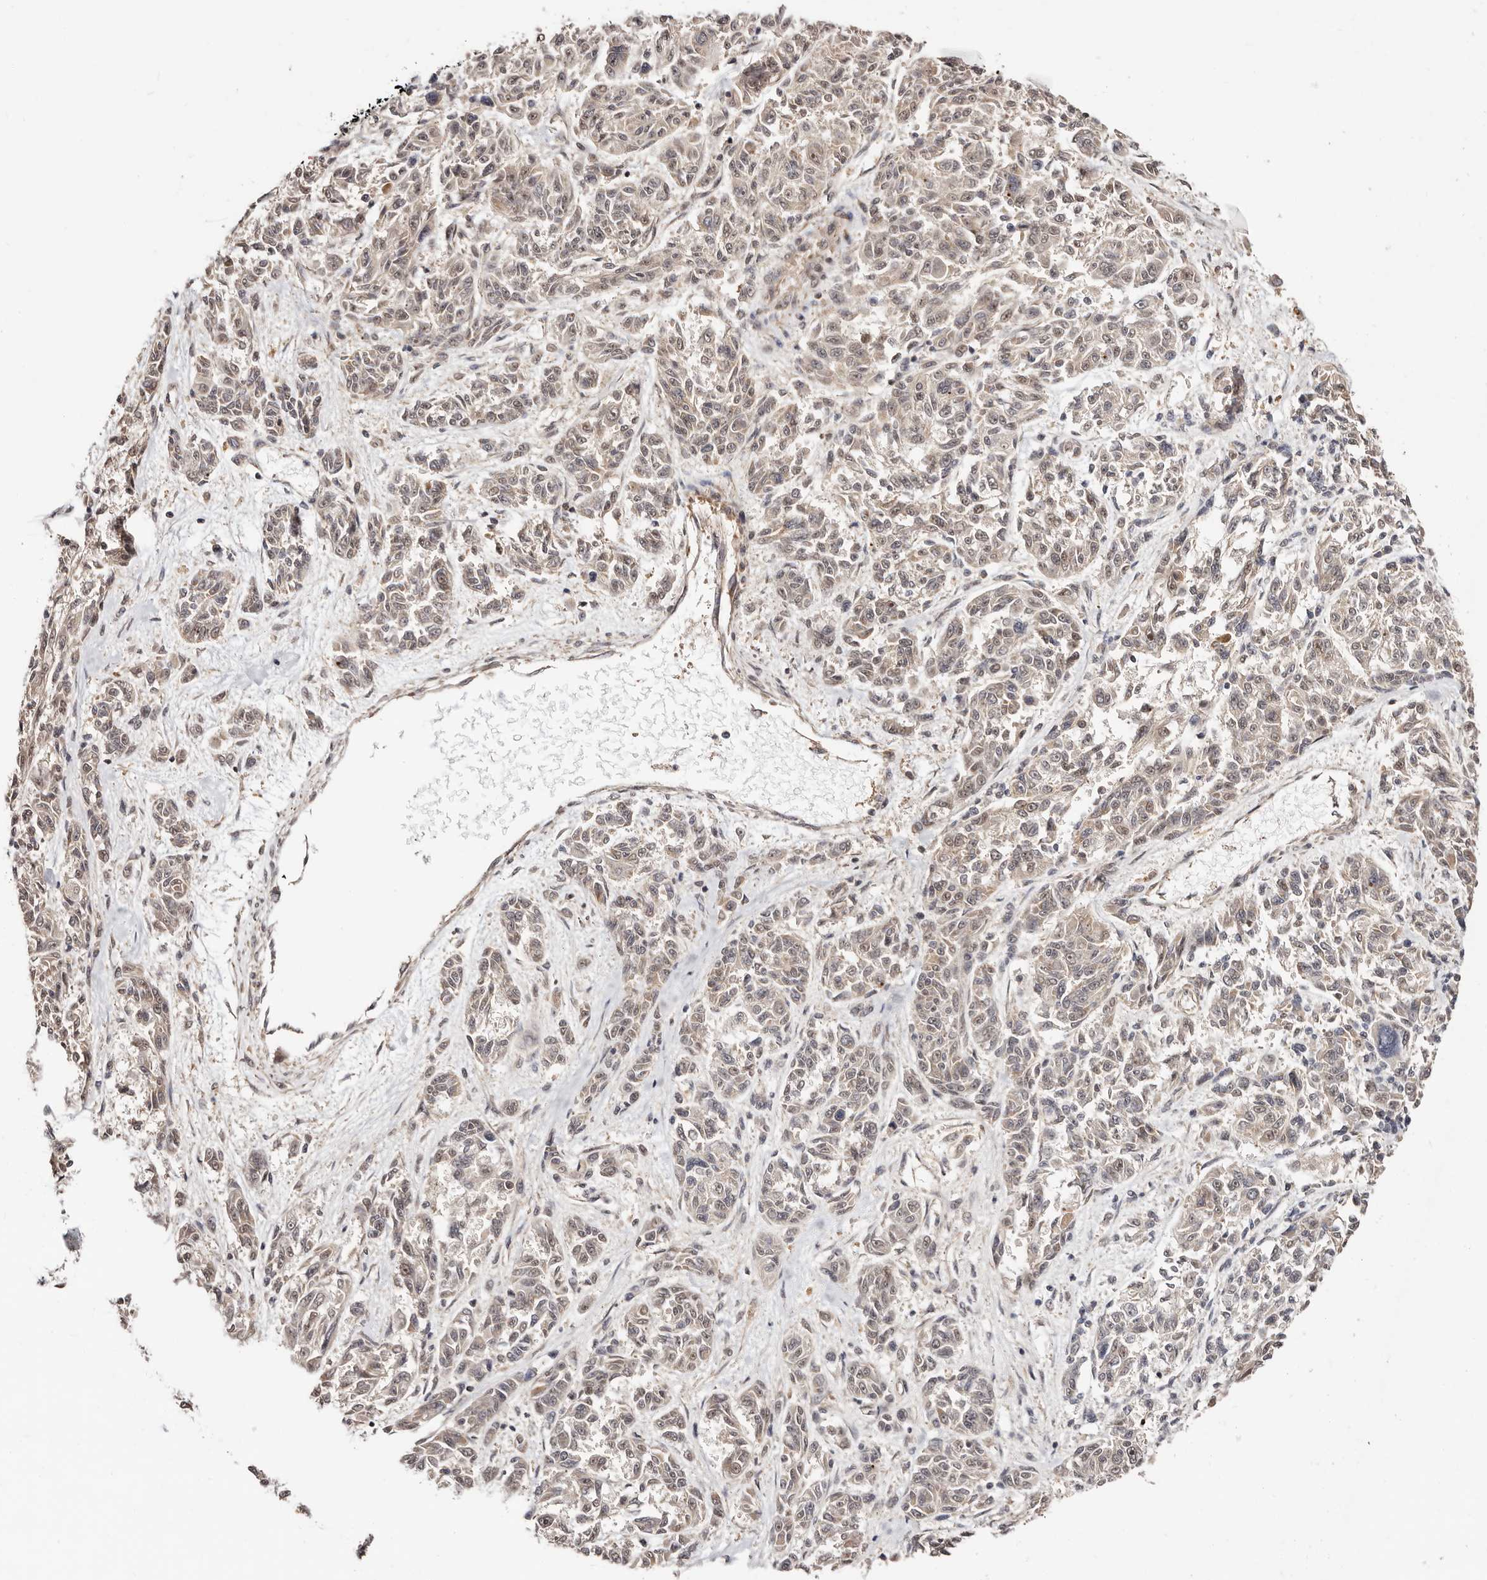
{"staining": {"intensity": "weak", "quantity": "<25%", "location": "cytoplasmic/membranous,nuclear"}, "tissue": "melanoma", "cell_type": "Tumor cells", "image_type": "cancer", "snomed": [{"axis": "morphology", "description": "Malignant melanoma, NOS"}, {"axis": "topography", "description": "Skin"}], "caption": "The image exhibits no significant positivity in tumor cells of malignant melanoma.", "gene": "CTNNBL1", "patient": {"sex": "male", "age": 53}}